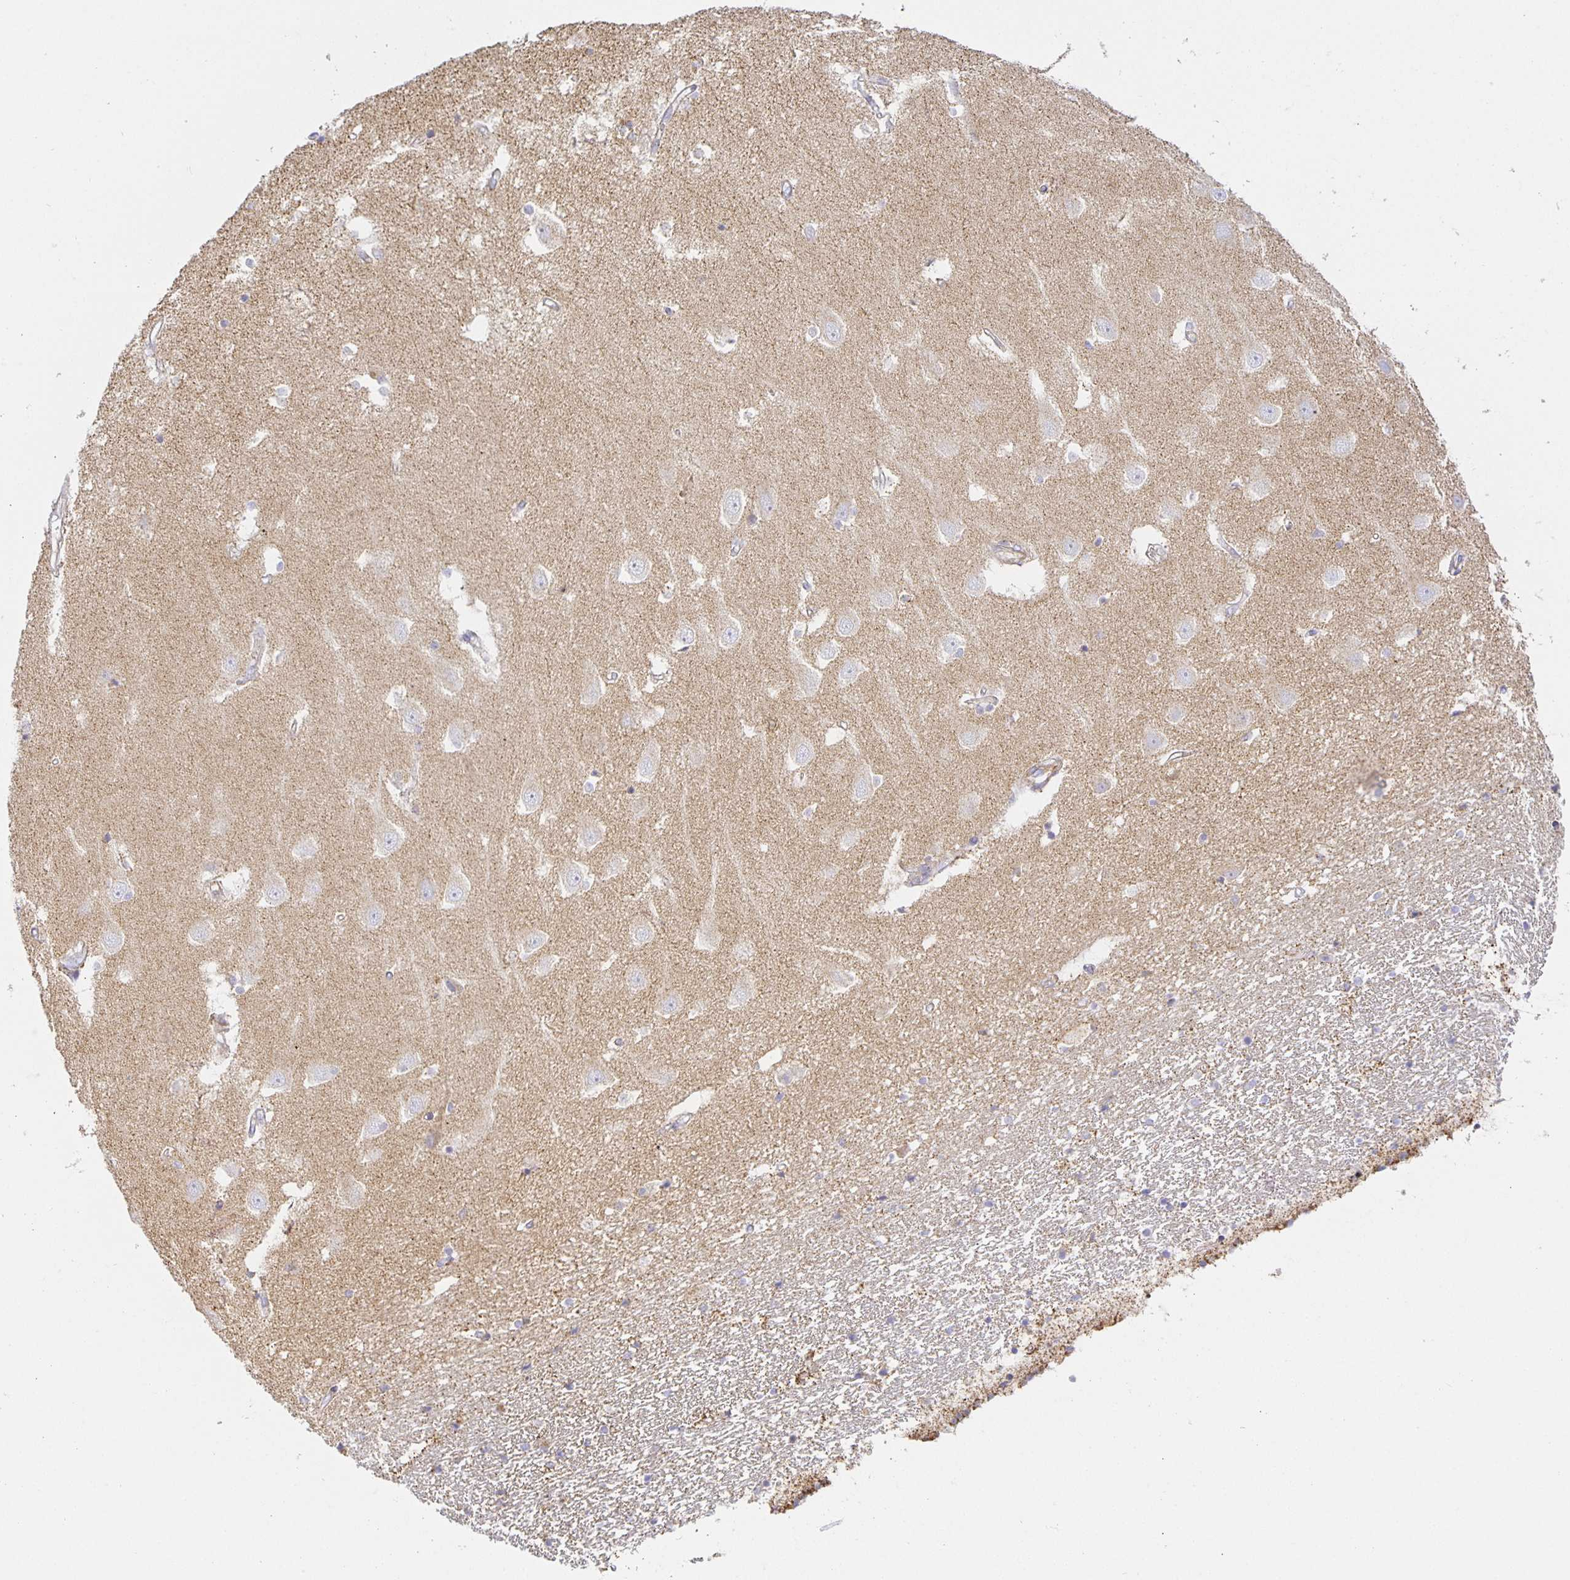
{"staining": {"intensity": "weak", "quantity": "<25%", "location": "cytoplasmic/membranous"}, "tissue": "hippocampus", "cell_type": "Glial cells", "image_type": "normal", "snomed": [{"axis": "morphology", "description": "Normal tissue, NOS"}, {"axis": "topography", "description": "Hippocampus"}], "caption": "Human hippocampus stained for a protein using immunohistochemistry displays no expression in glial cells.", "gene": "FLRT3", "patient": {"sex": "male", "age": 63}}